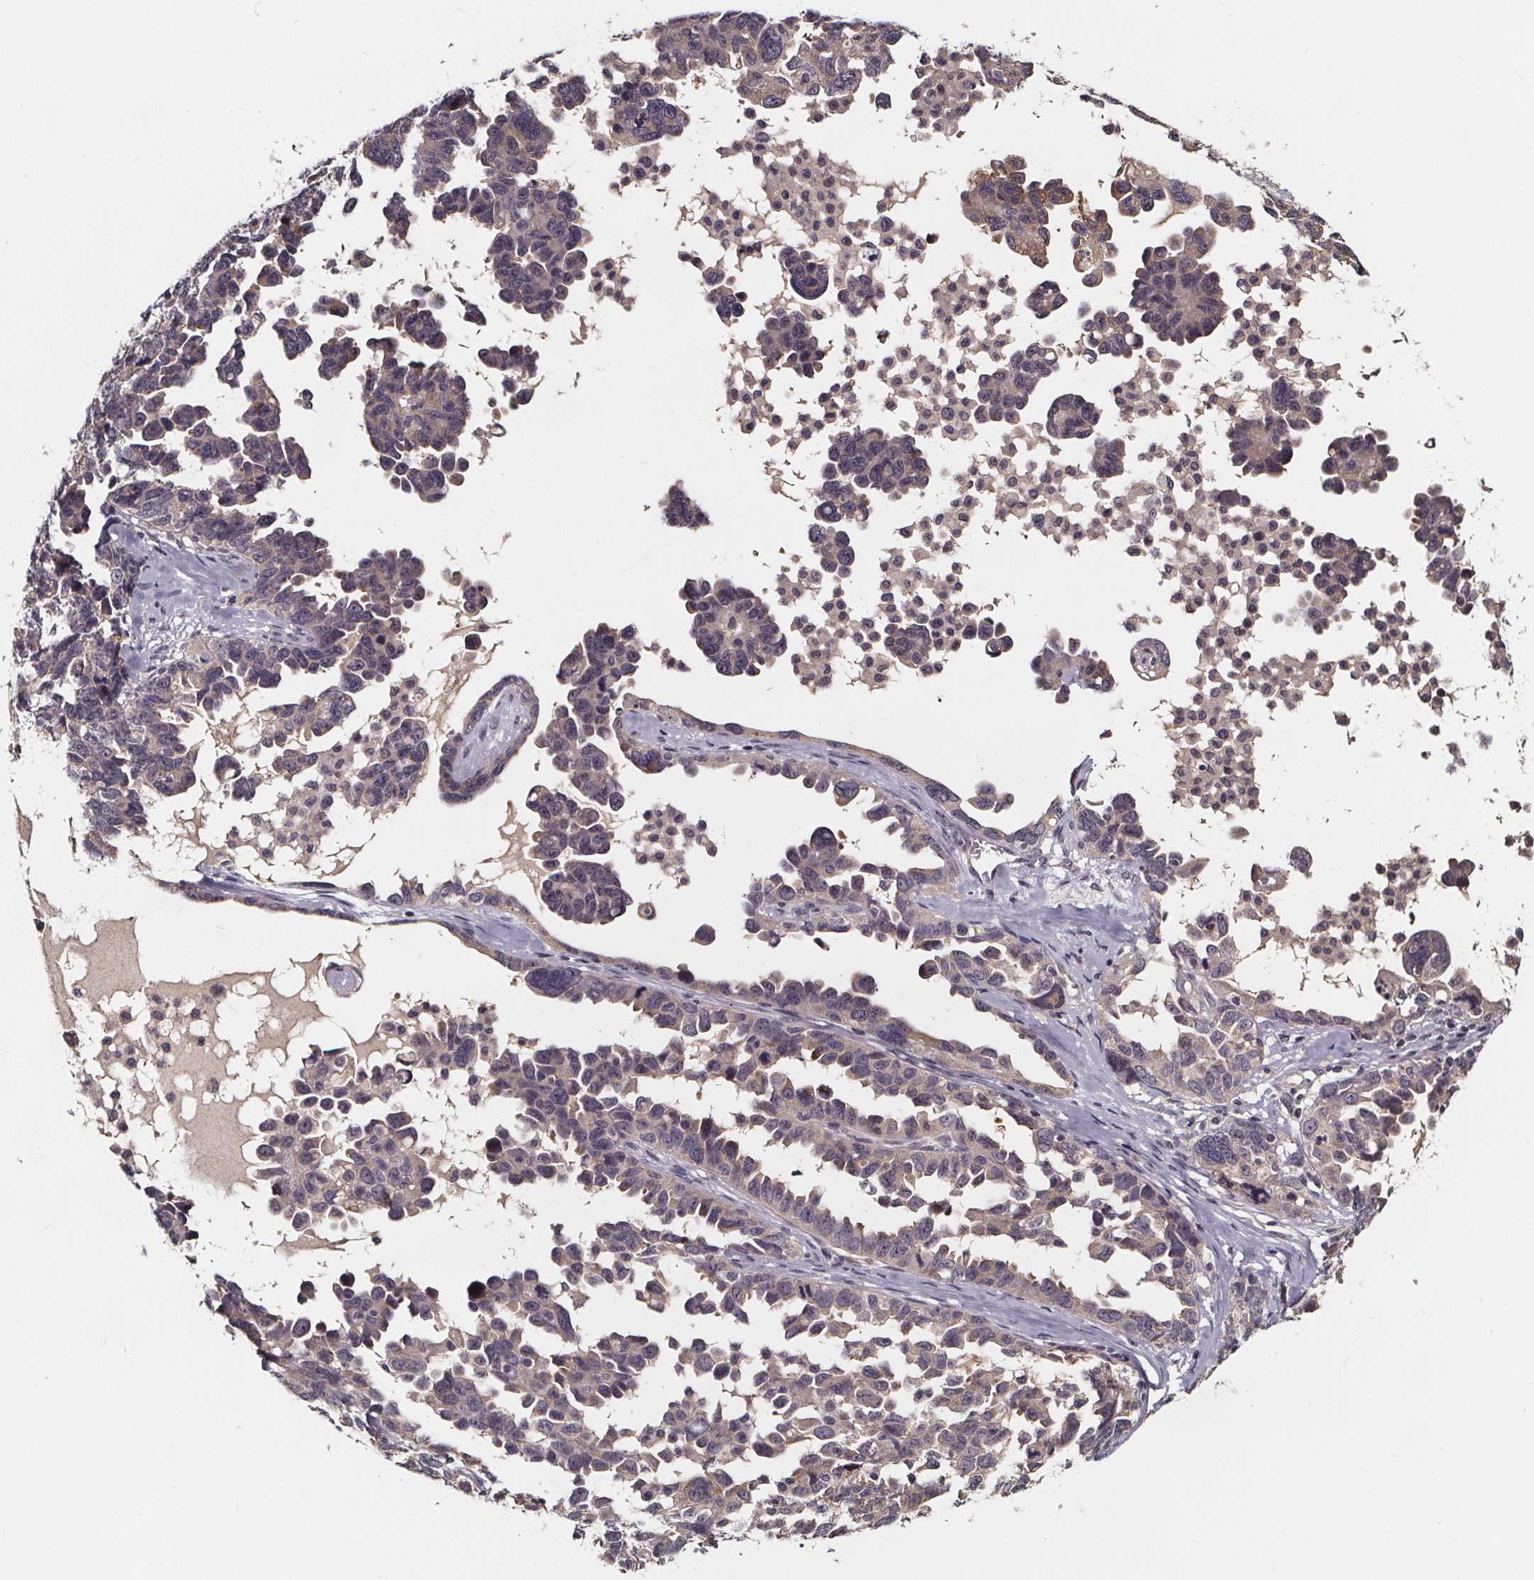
{"staining": {"intensity": "weak", "quantity": "<25%", "location": "cytoplasmic/membranous"}, "tissue": "ovarian cancer", "cell_type": "Tumor cells", "image_type": "cancer", "snomed": [{"axis": "morphology", "description": "Cystadenocarcinoma, serous, NOS"}, {"axis": "topography", "description": "Ovary"}], "caption": "Protein analysis of serous cystadenocarcinoma (ovarian) displays no significant expression in tumor cells.", "gene": "SMIM1", "patient": {"sex": "female", "age": 69}}